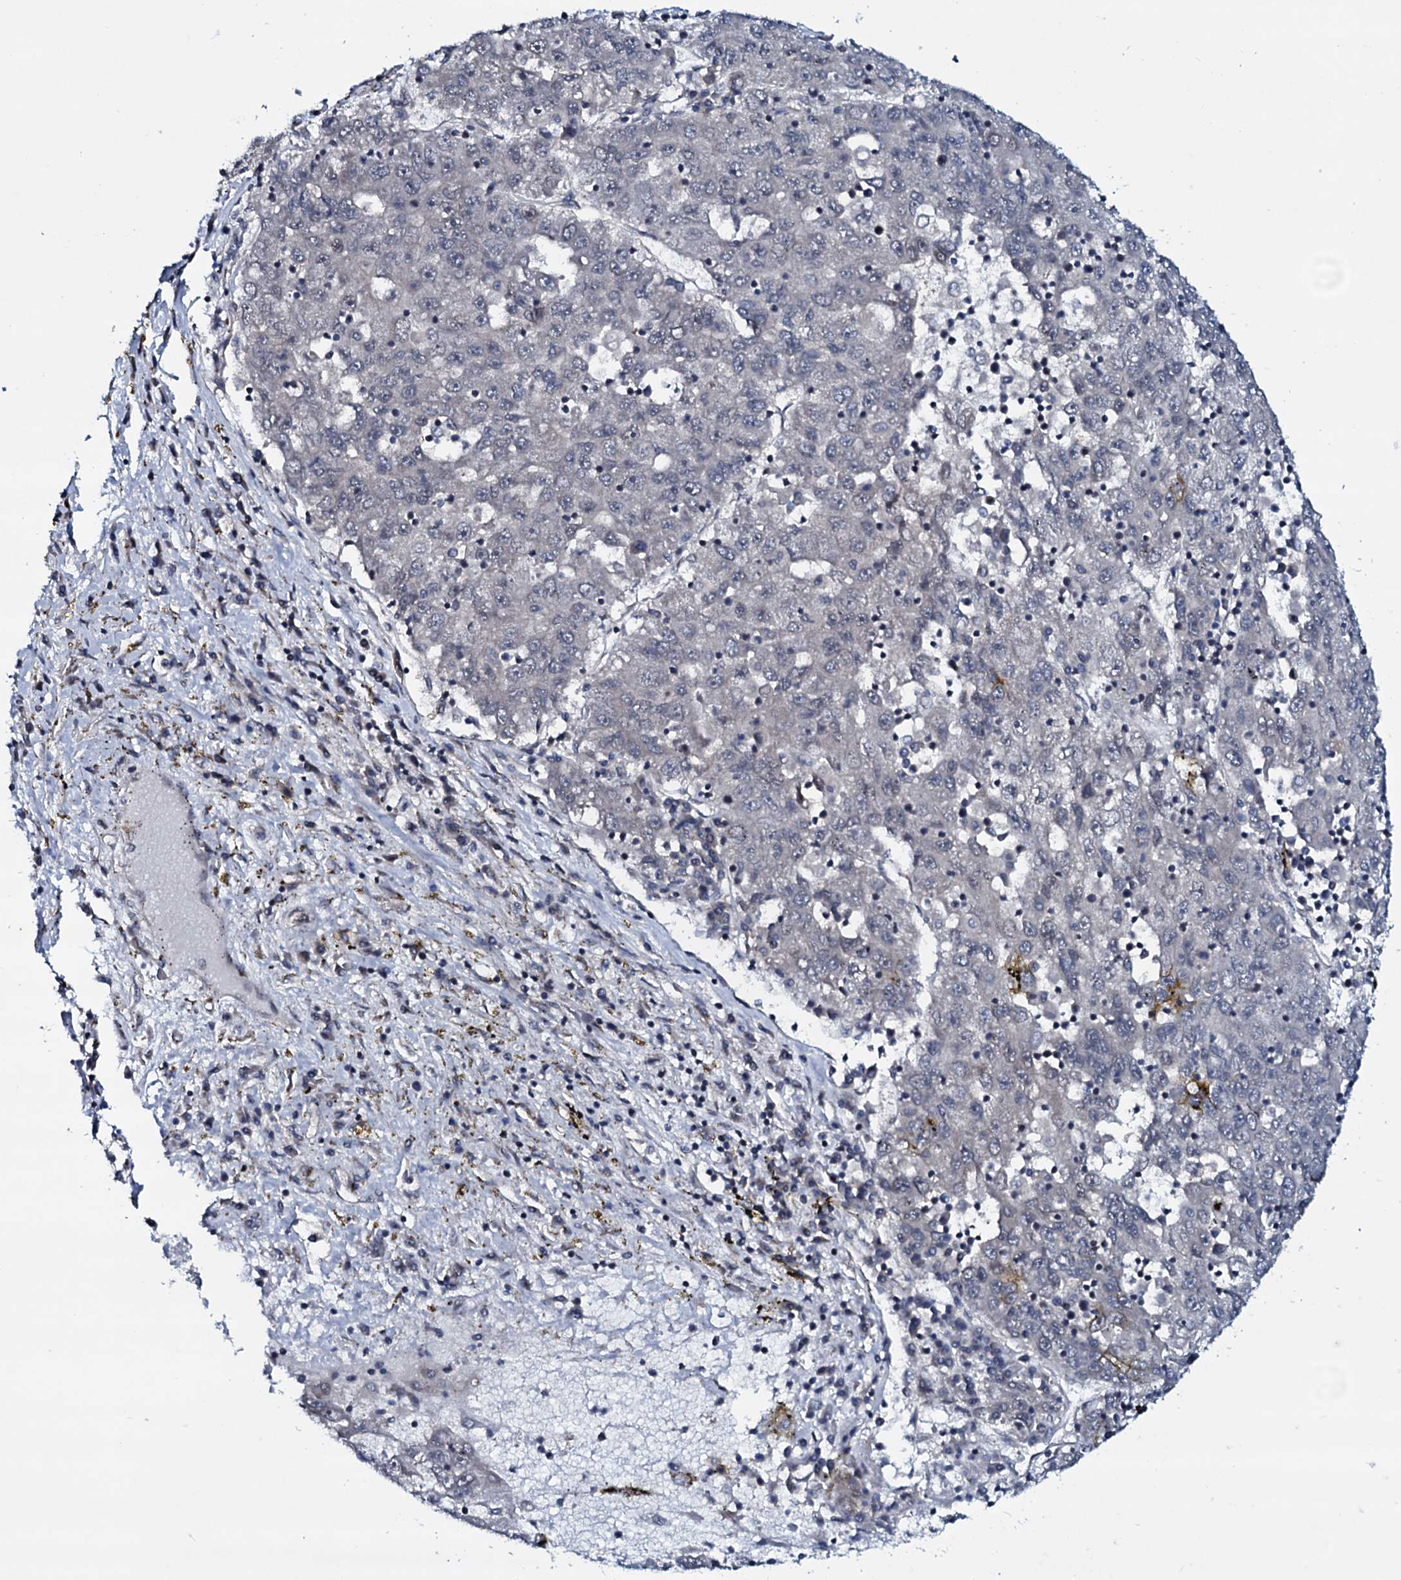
{"staining": {"intensity": "negative", "quantity": "none", "location": "none"}, "tissue": "liver cancer", "cell_type": "Tumor cells", "image_type": "cancer", "snomed": [{"axis": "morphology", "description": "Carcinoma, Hepatocellular, NOS"}, {"axis": "topography", "description": "Liver"}], "caption": "Immunohistochemistry of liver cancer exhibits no expression in tumor cells.", "gene": "OGFOD2", "patient": {"sex": "male", "age": 49}}